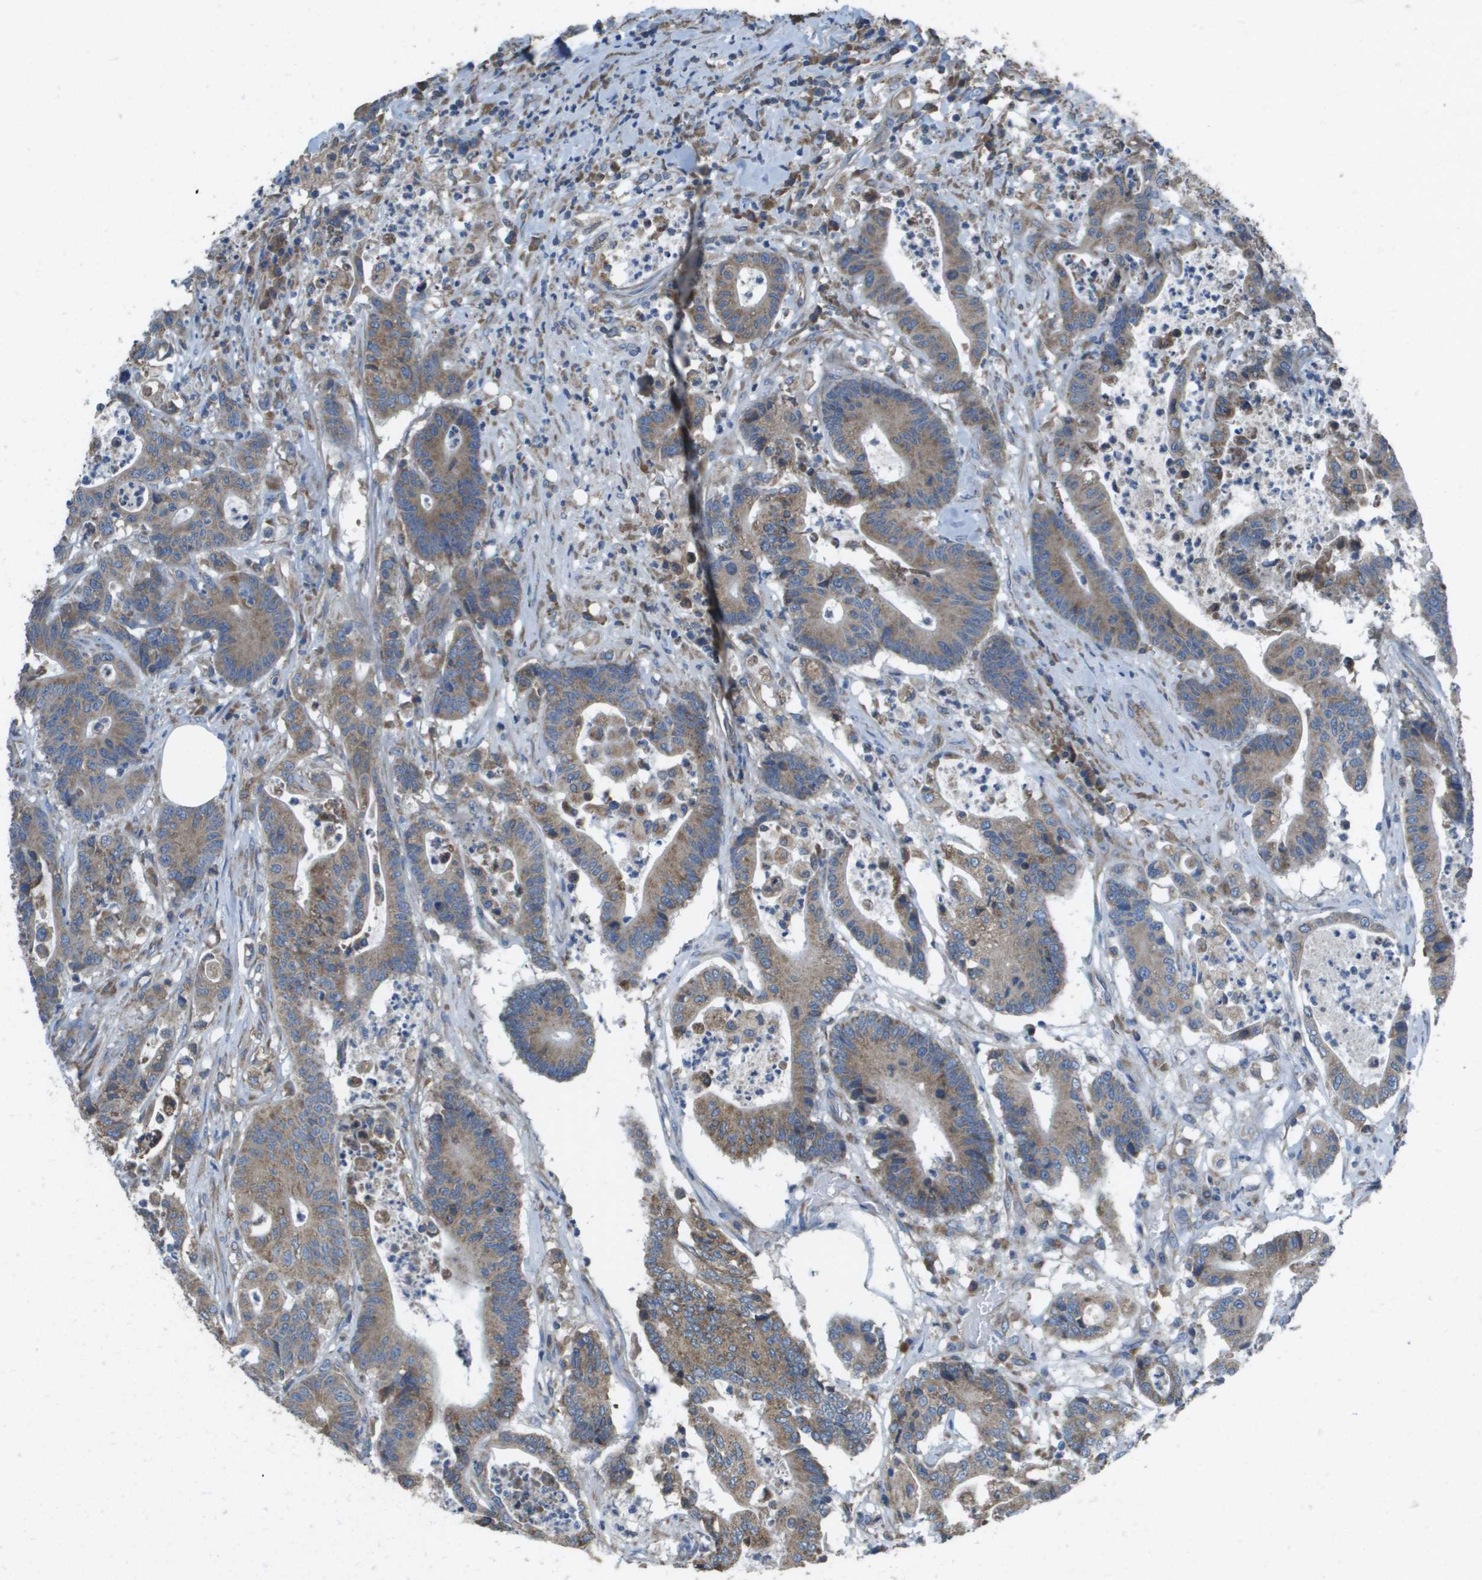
{"staining": {"intensity": "moderate", "quantity": ">75%", "location": "cytoplasmic/membranous"}, "tissue": "colorectal cancer", "cell_type": "Tumor cells", "image_type": "cancer", "snomed": [{"axis": "morphology", "description": "Adenocarcinoma, NOS"}, {"axis": "topography", "description": "Colon"}], "caption": "Colorectal cancer stained with immunohistochemistry displays moderate cytoplasmic/membranous staining in approximately >75% of tumor cells. (IHC, brightfield microscopy, high magnification).", "gene": "CLCN2", "patient": {"sex": "female", "age": 84}}